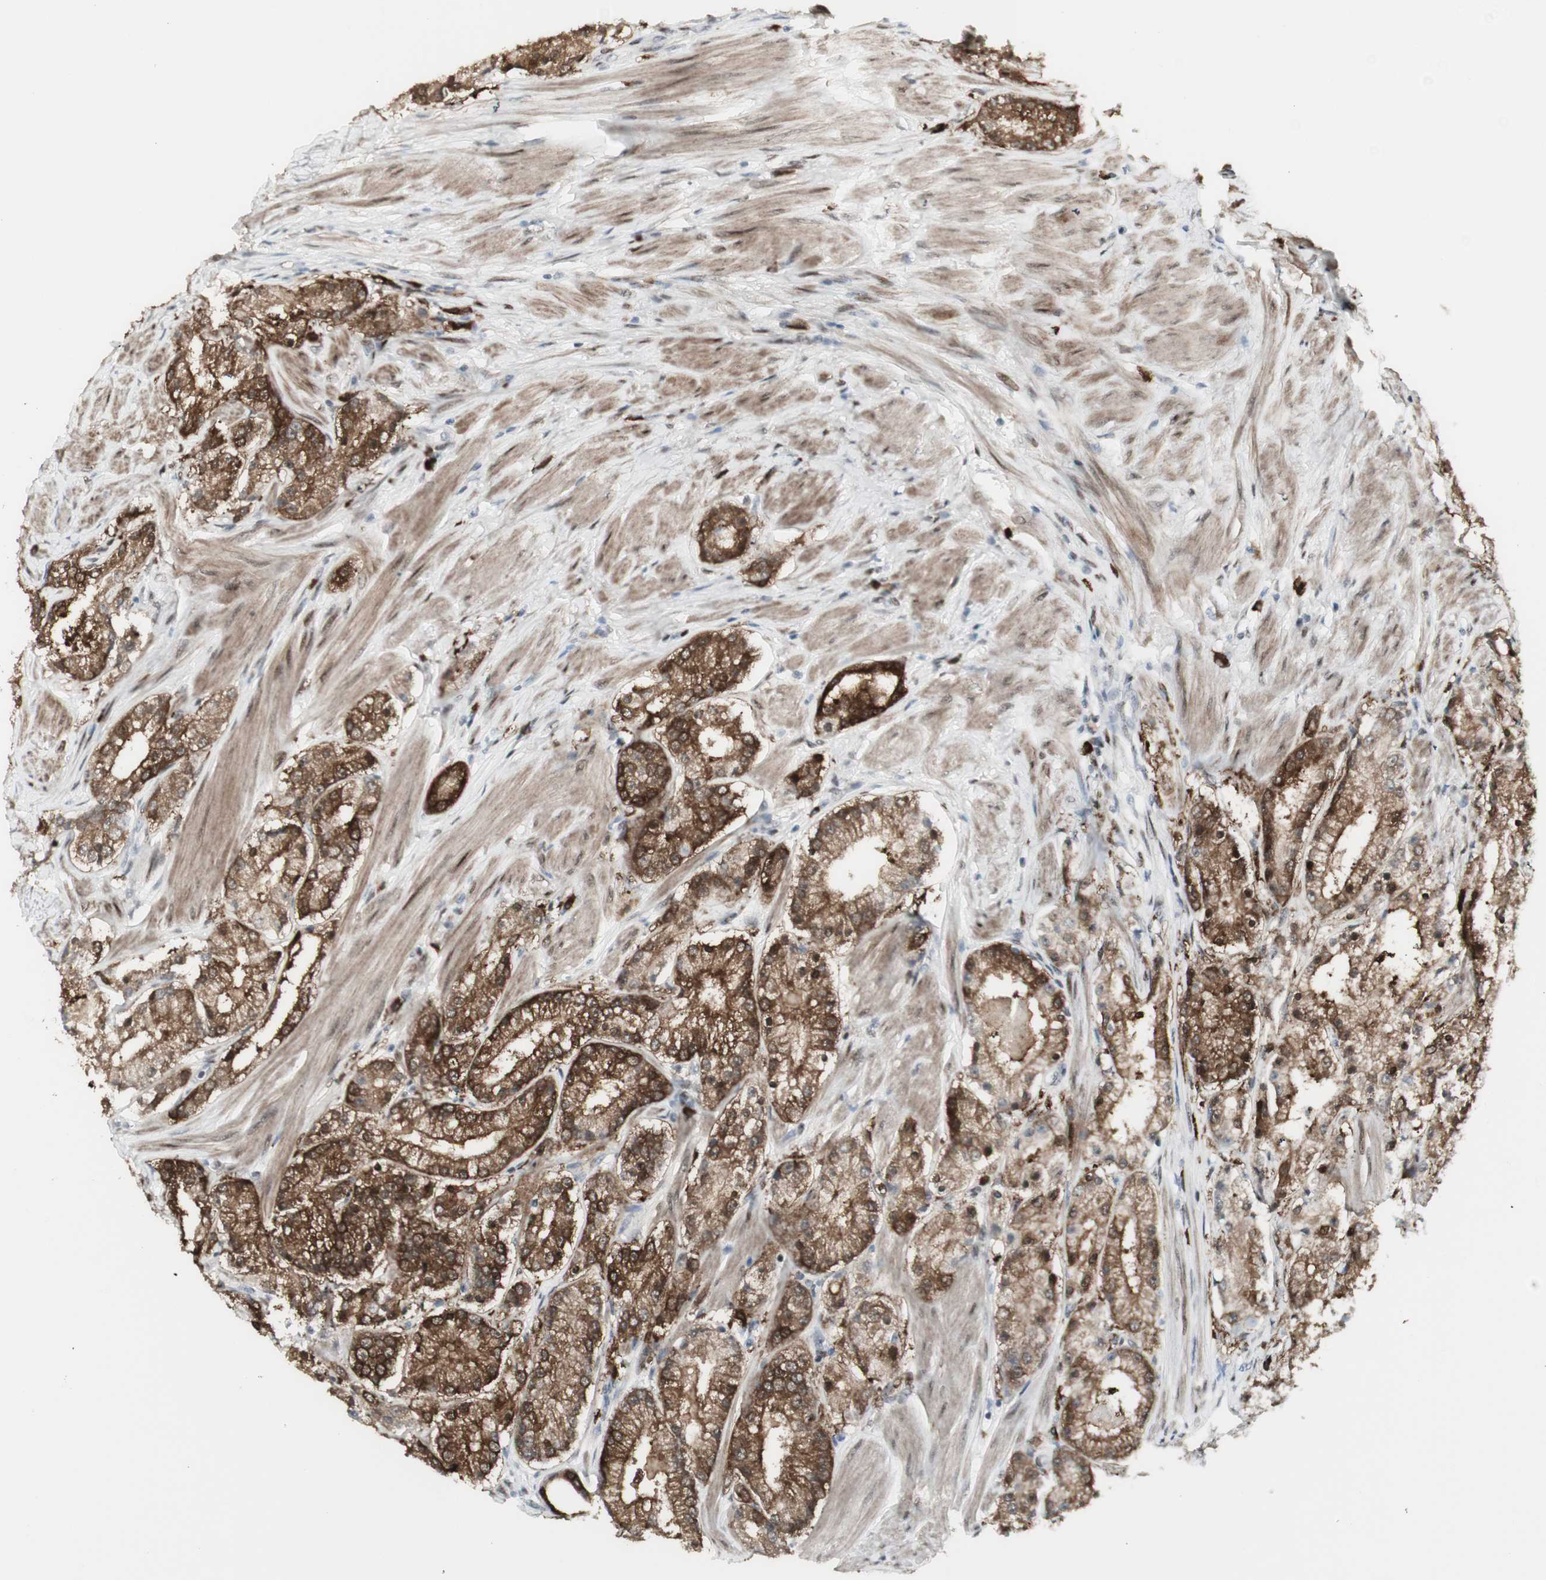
{"staining": {"intensity": "strong", "quantity": ">75%", "location": "cytoplasmic/membranous"}, "tissue": "prostate cancer", "cell_type": "Tumor cells", "image_type": "cancer", "snomed": [{"axis": "morphology", "description": "Adenocarcinoma, Low grade"}, {"axis": "topography", "description": "Prostate"}], "caption": "This is a micrograph of IHC staining of prostate cancer (low-grade adenocarcinoma), which shows strong expression in the cytoplasmic/membranous of tumor cells.", "gene": "C1orf116", "patient": {"sex": "male", "age": 63}}